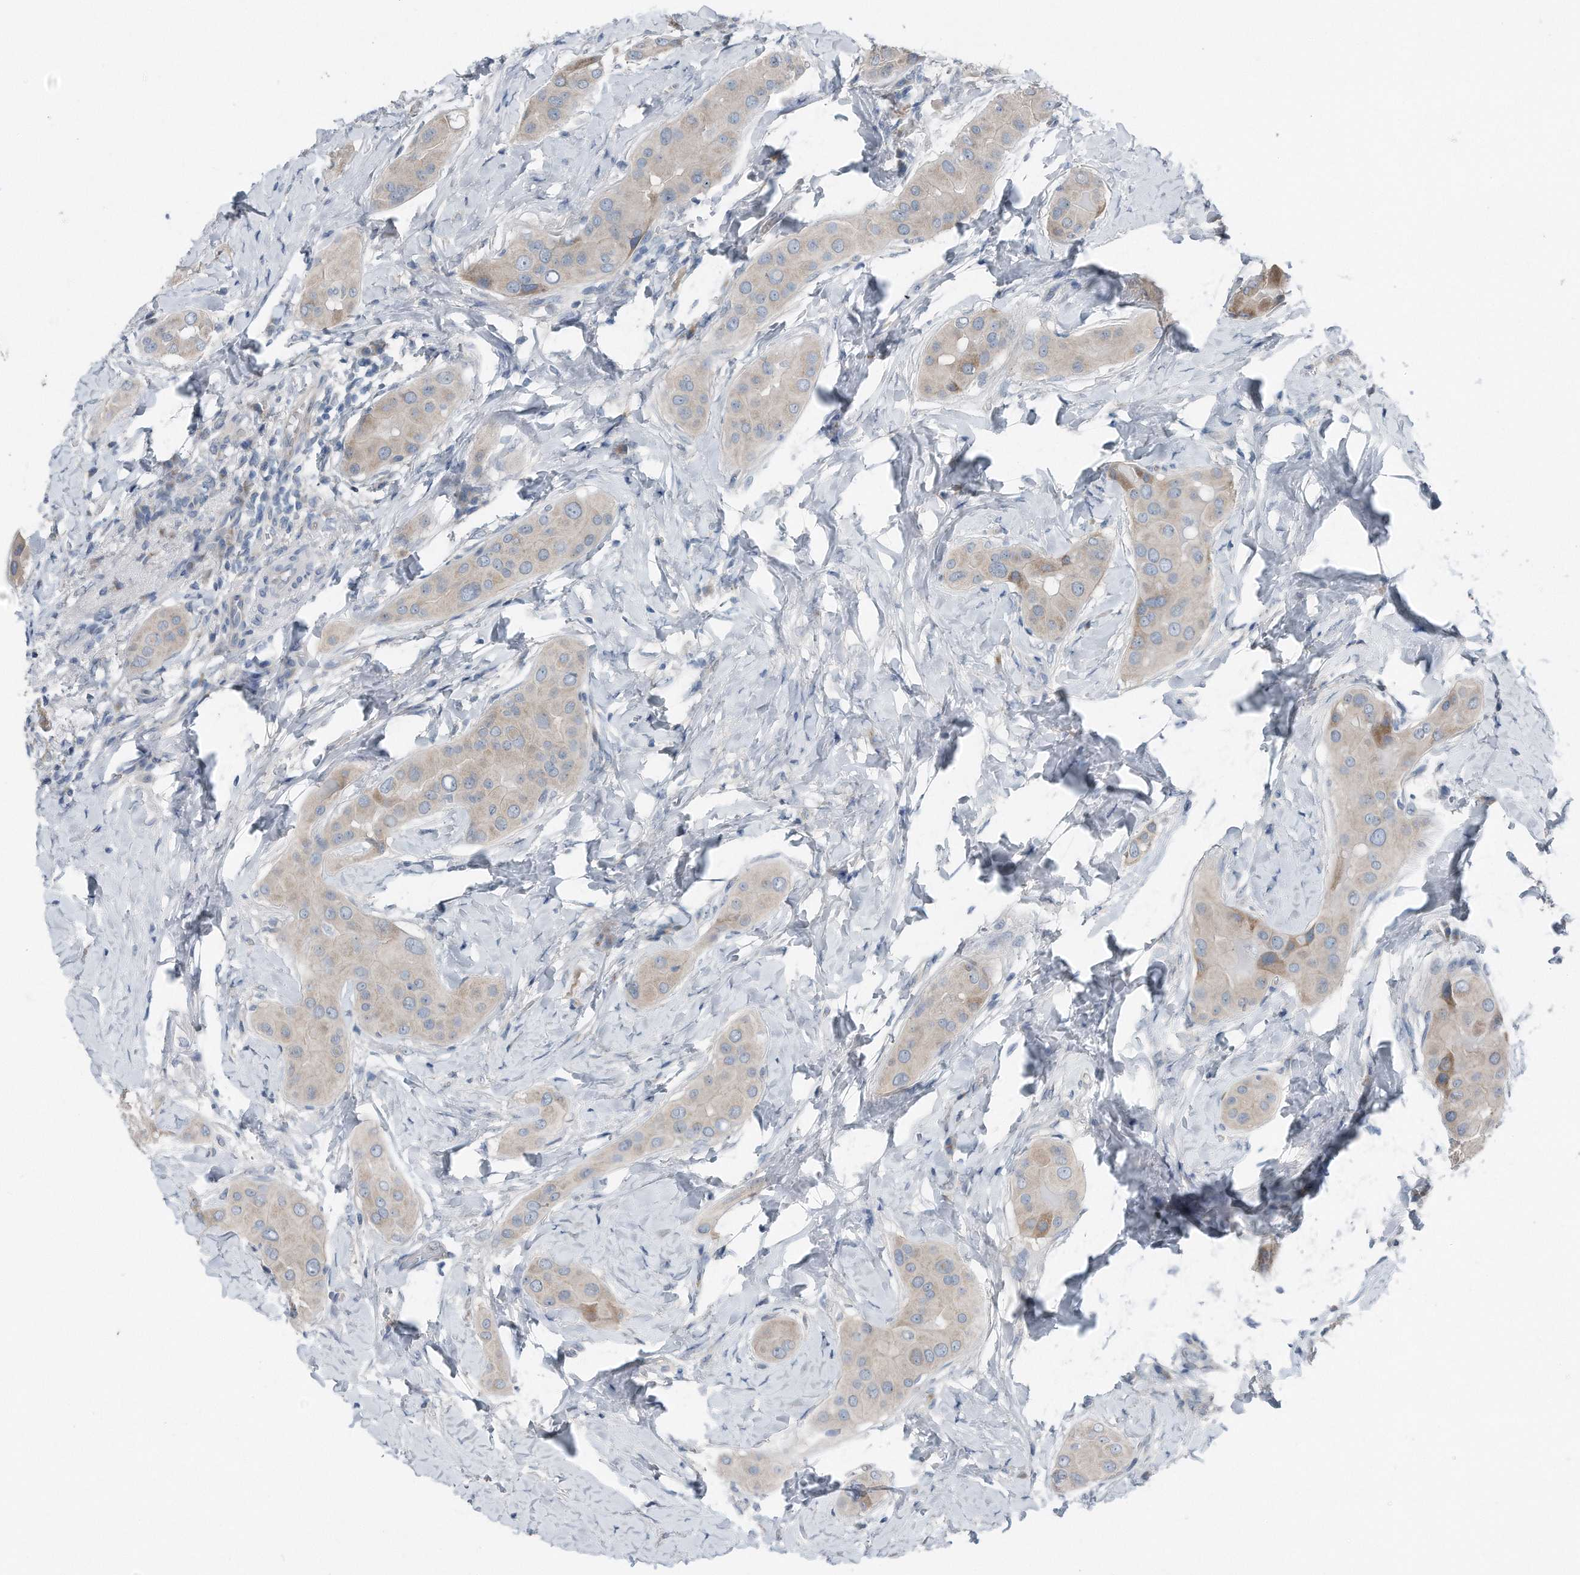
{"staining": {"intensity": "weak", "quantity": "25%-75%", "location": "cytoplasmic/membranous"}, "tissue": "thyroid cancer", "cell_type": "Tumor cells", "image_type": "cancer", "snomed": [{"axis": "morphology", "description": "Papillary adenocarcinoma, NOS"}, {"axis": "topography", "description": "Thyroid gland"}], "caption": "A high-resolution image shows immunohistochemistry staining of papillary adenocarcinoma (thyroid), which demonstrates weak cytoplasmic/membranous expression in approximately 25%-75% of tumor cells.", "gene": "YRDC", "patient": {"sex": "male", "age": 33}}